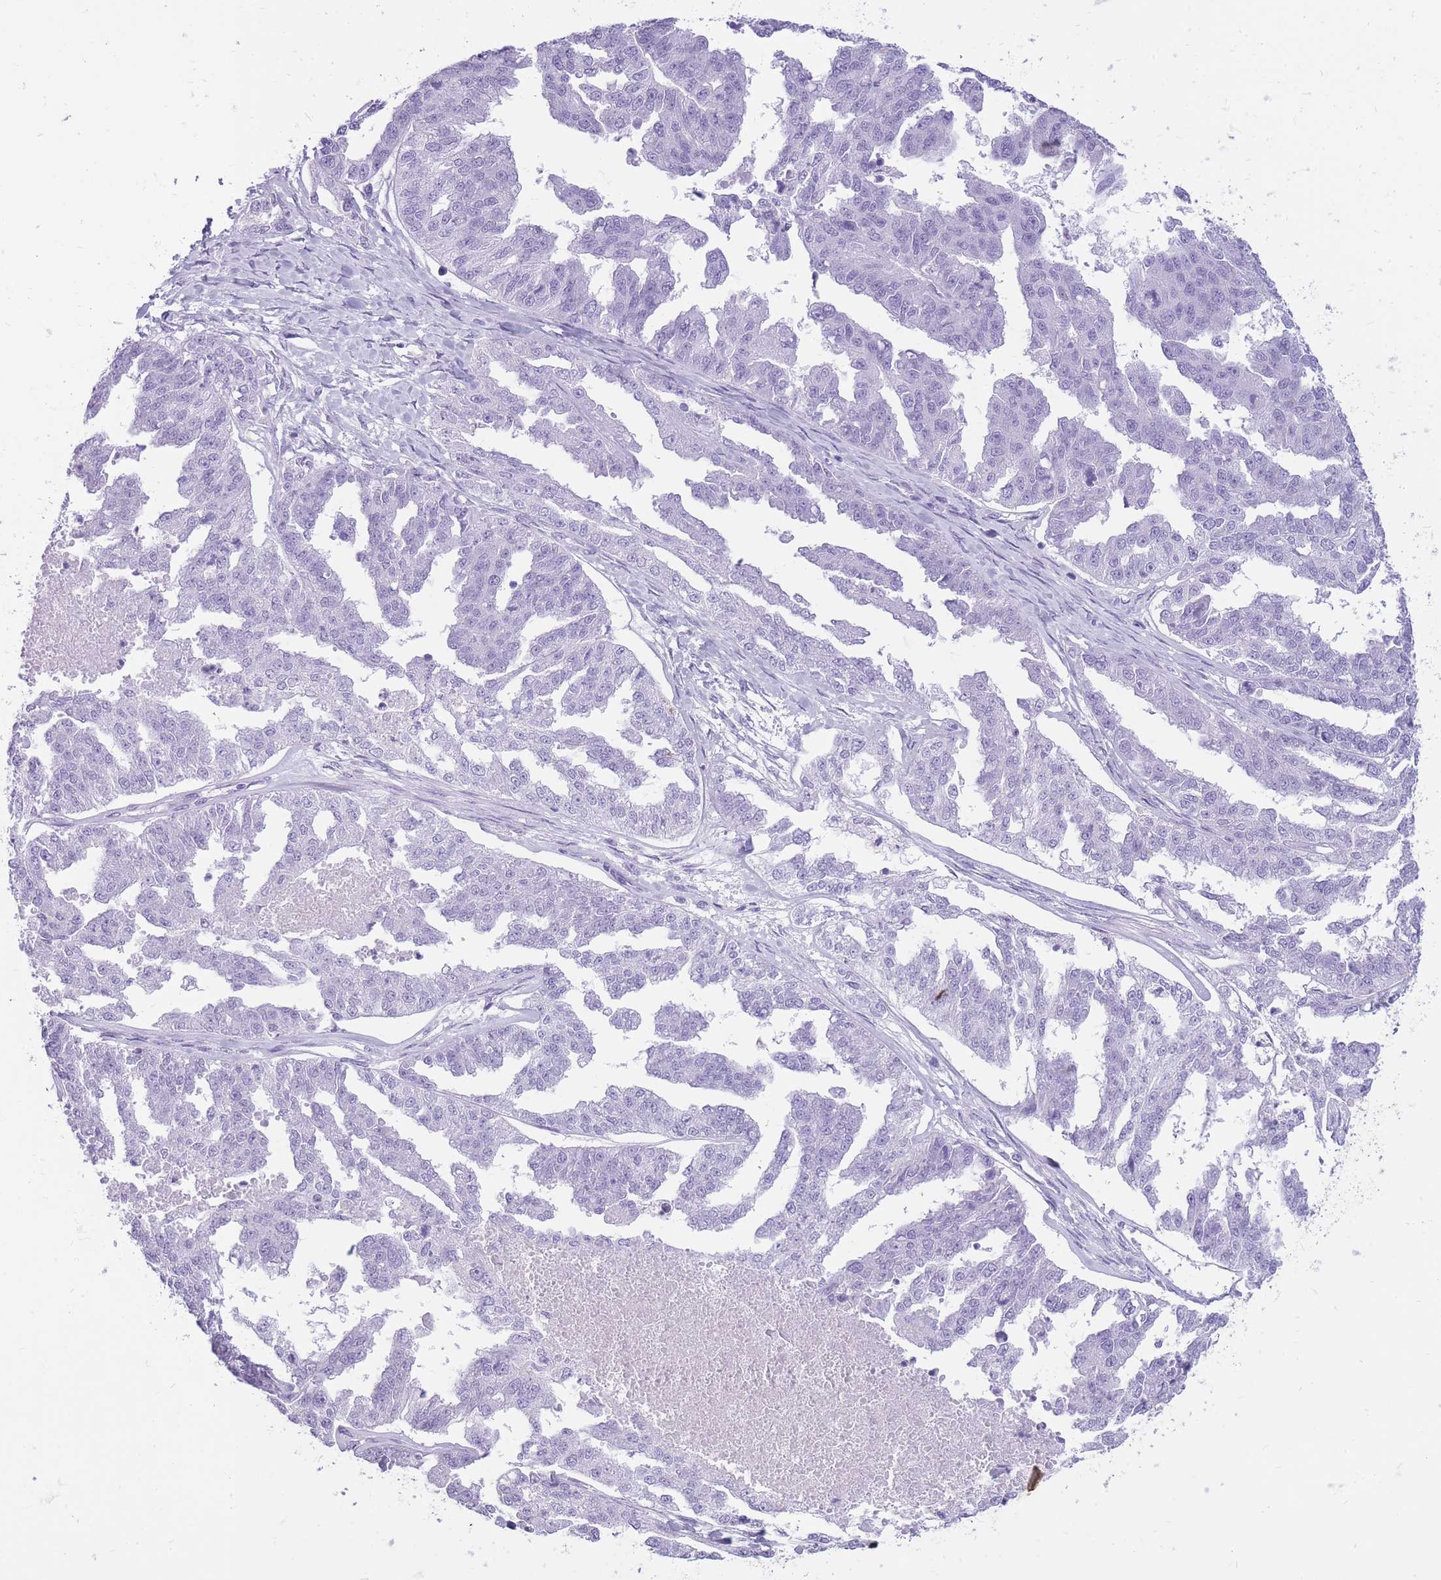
{"staining": {"intensity": "negative", "quantity": "none", "location": "none"}, "tissue": "ovarian cancer", "cell_type": "Tumor cells", "image_type": "cancer", "snomed": [{"axis": "morphology", "description": "Cystadenocarcinoma, serous, NOS"}, {"axis": "topography", "description": "Ovary"}], "caption": "There is no significant staining in tumor cells of serous cystadenocarcinoma (ovarian).", "gene": "CYP21A2", "patient": {"sex": "female", "age": 58}}